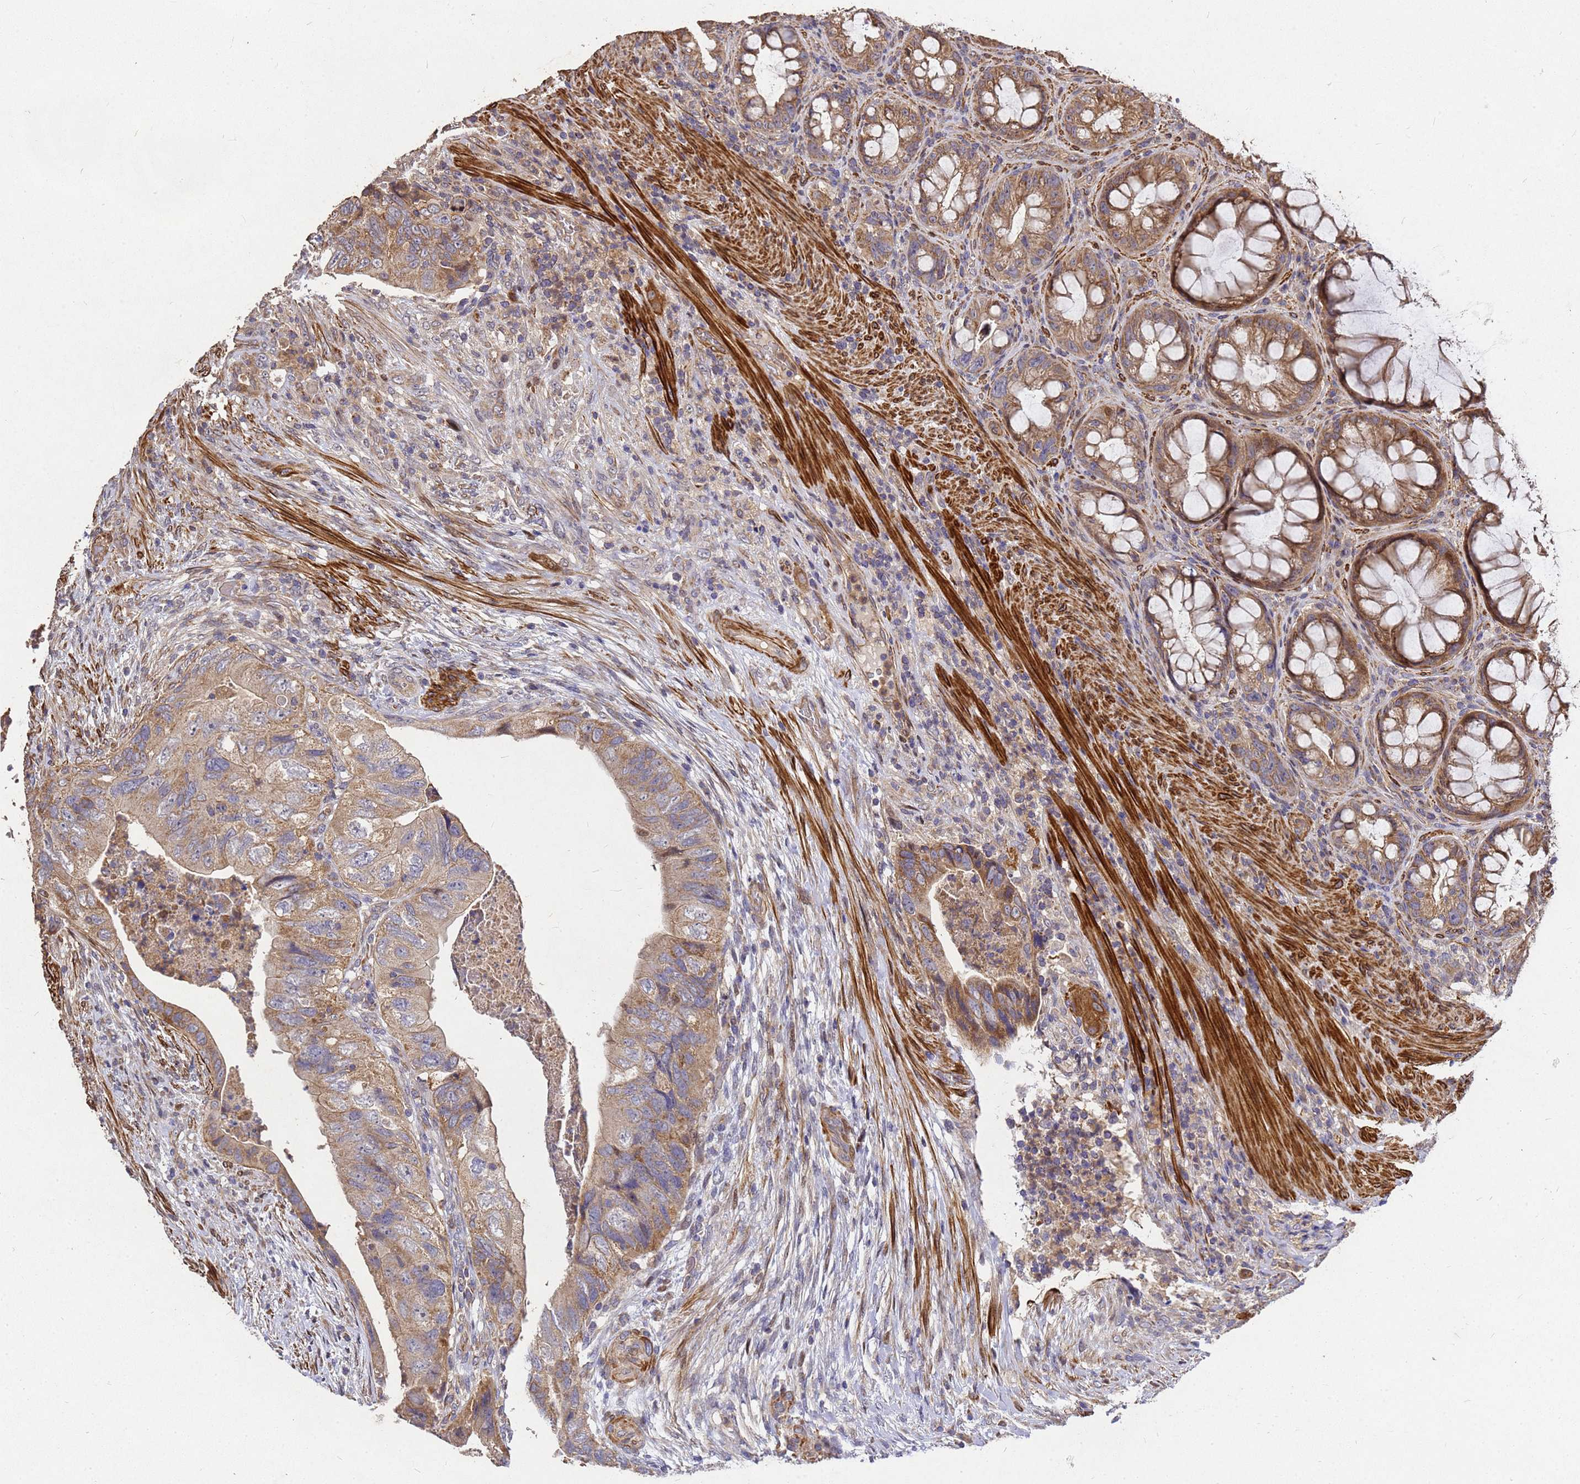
{"staining": {"intensity": "moderate", "quantity": "25%-75%", "location": "cytoplasmic/membranous"}, "tissue": "colorectal cancer", "cell_type": "Tumor cells", "image_type": "cancer", "snomed": [{"axis": "morphology", "description": "Adenocarcinoma, NOS"}, {"axis": "topography", "description": "Rectum"}], "caption": "Colorectal cancer was stained to show a protein in brown. There is medium levels of moderate cytoplasmic/membranous staining in approximately 25%-75% of tumor cells.", "gene": "RSPRY1", "patient": {"sex": "male", "age": 63}}